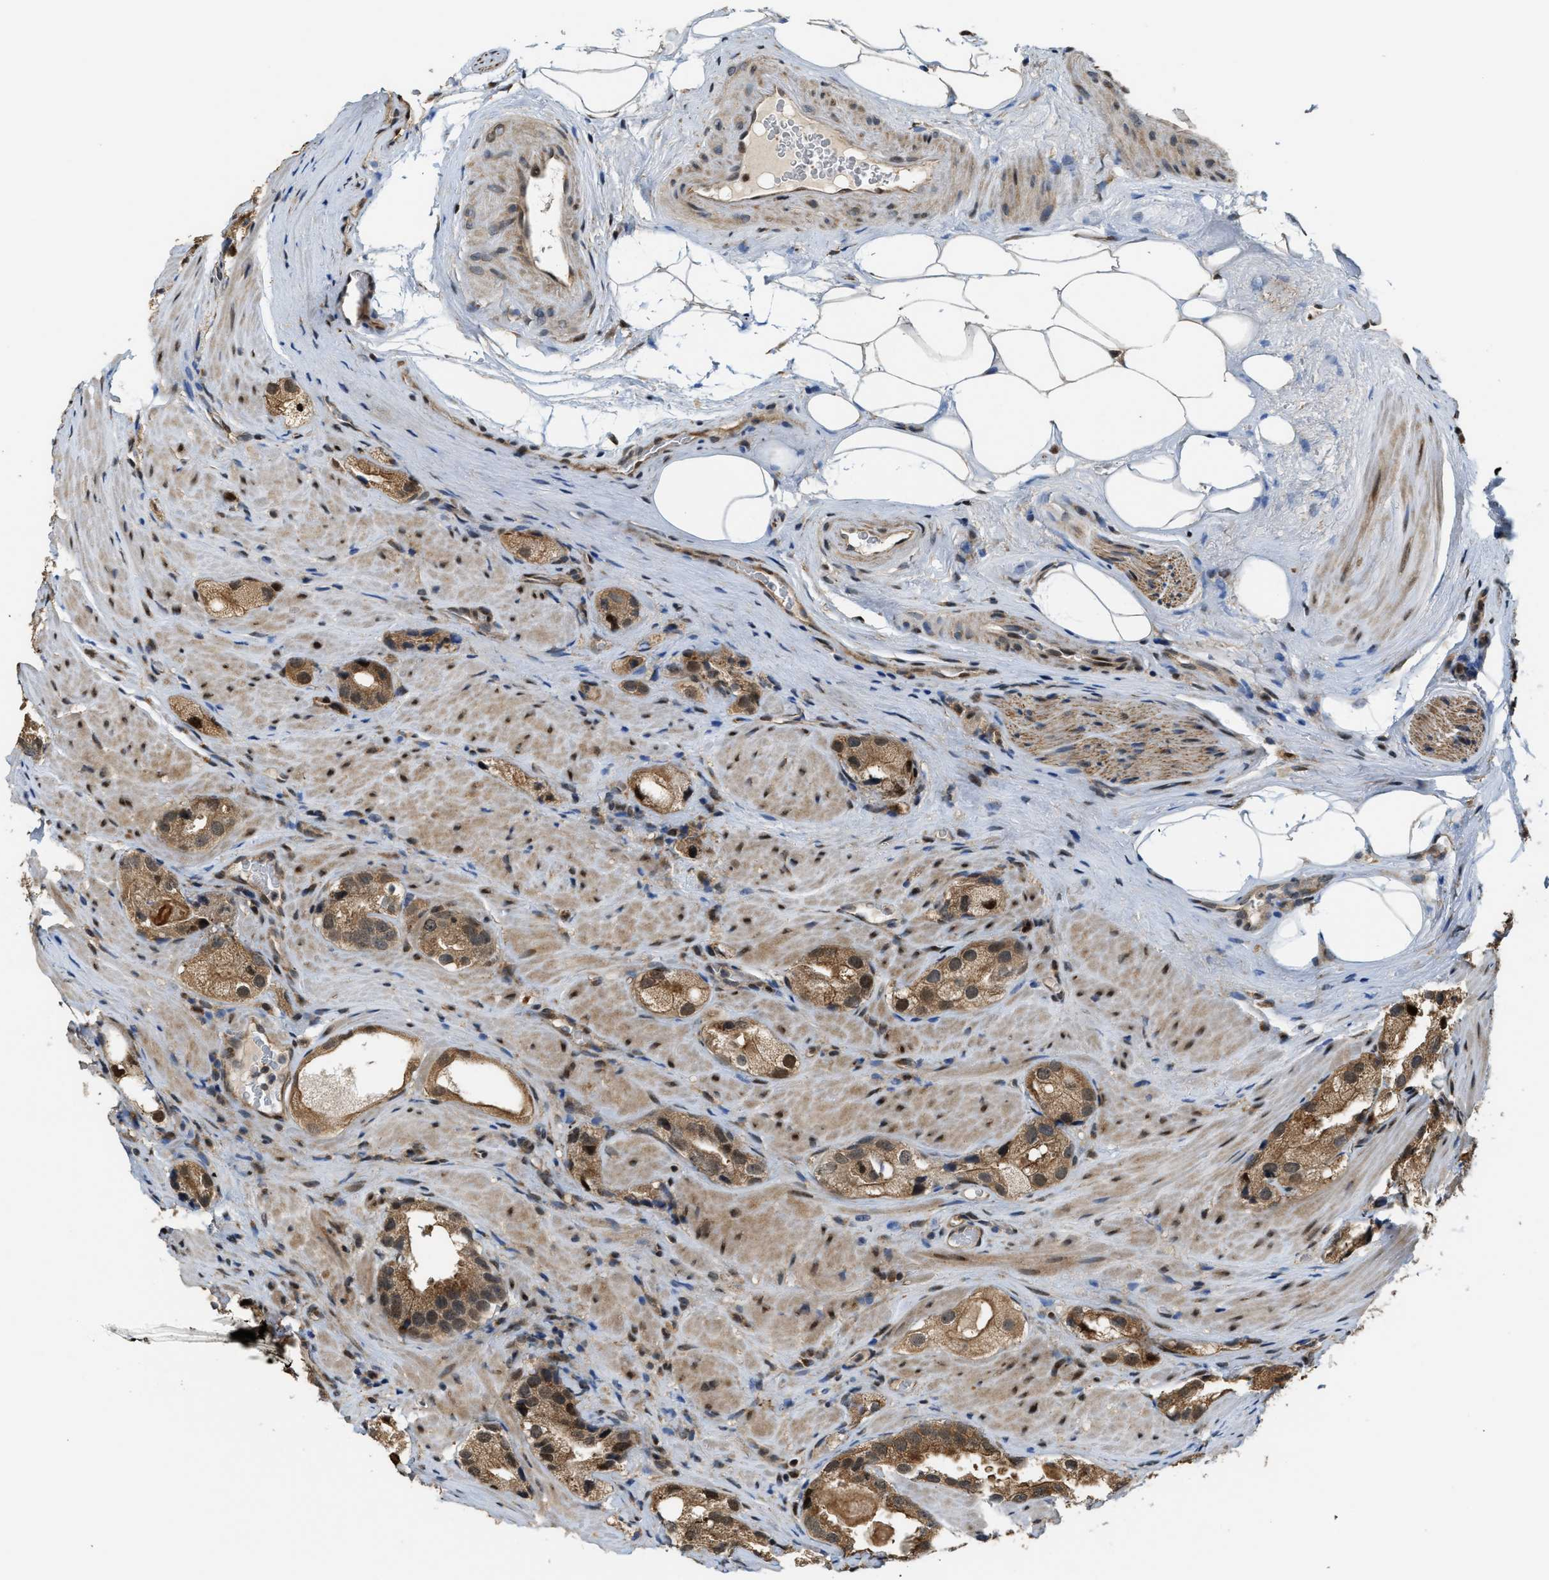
{"staining": {"intensity": "moderate", "quantity": ">75%", "location": "cytoplasmic/membranous,nuclear"}, "tissue": "prostate cancer", "cell_type": "Tumor cells", "image_type": "cancer", "snomed": [{"axis": "morphology", "description": "Adenocarcinoma, High grade"}, {"axis": "topography", "description": "Prostate"}], "caption": "IHC of high-grade adenocarcinoma (prostate) displays medium levels of moderate cytoplasmic/membranous and nuclear expression in about >75% of tumor cells.", "gene": "SERTAD2", "patient": {"sex": "male", "age": 63}}